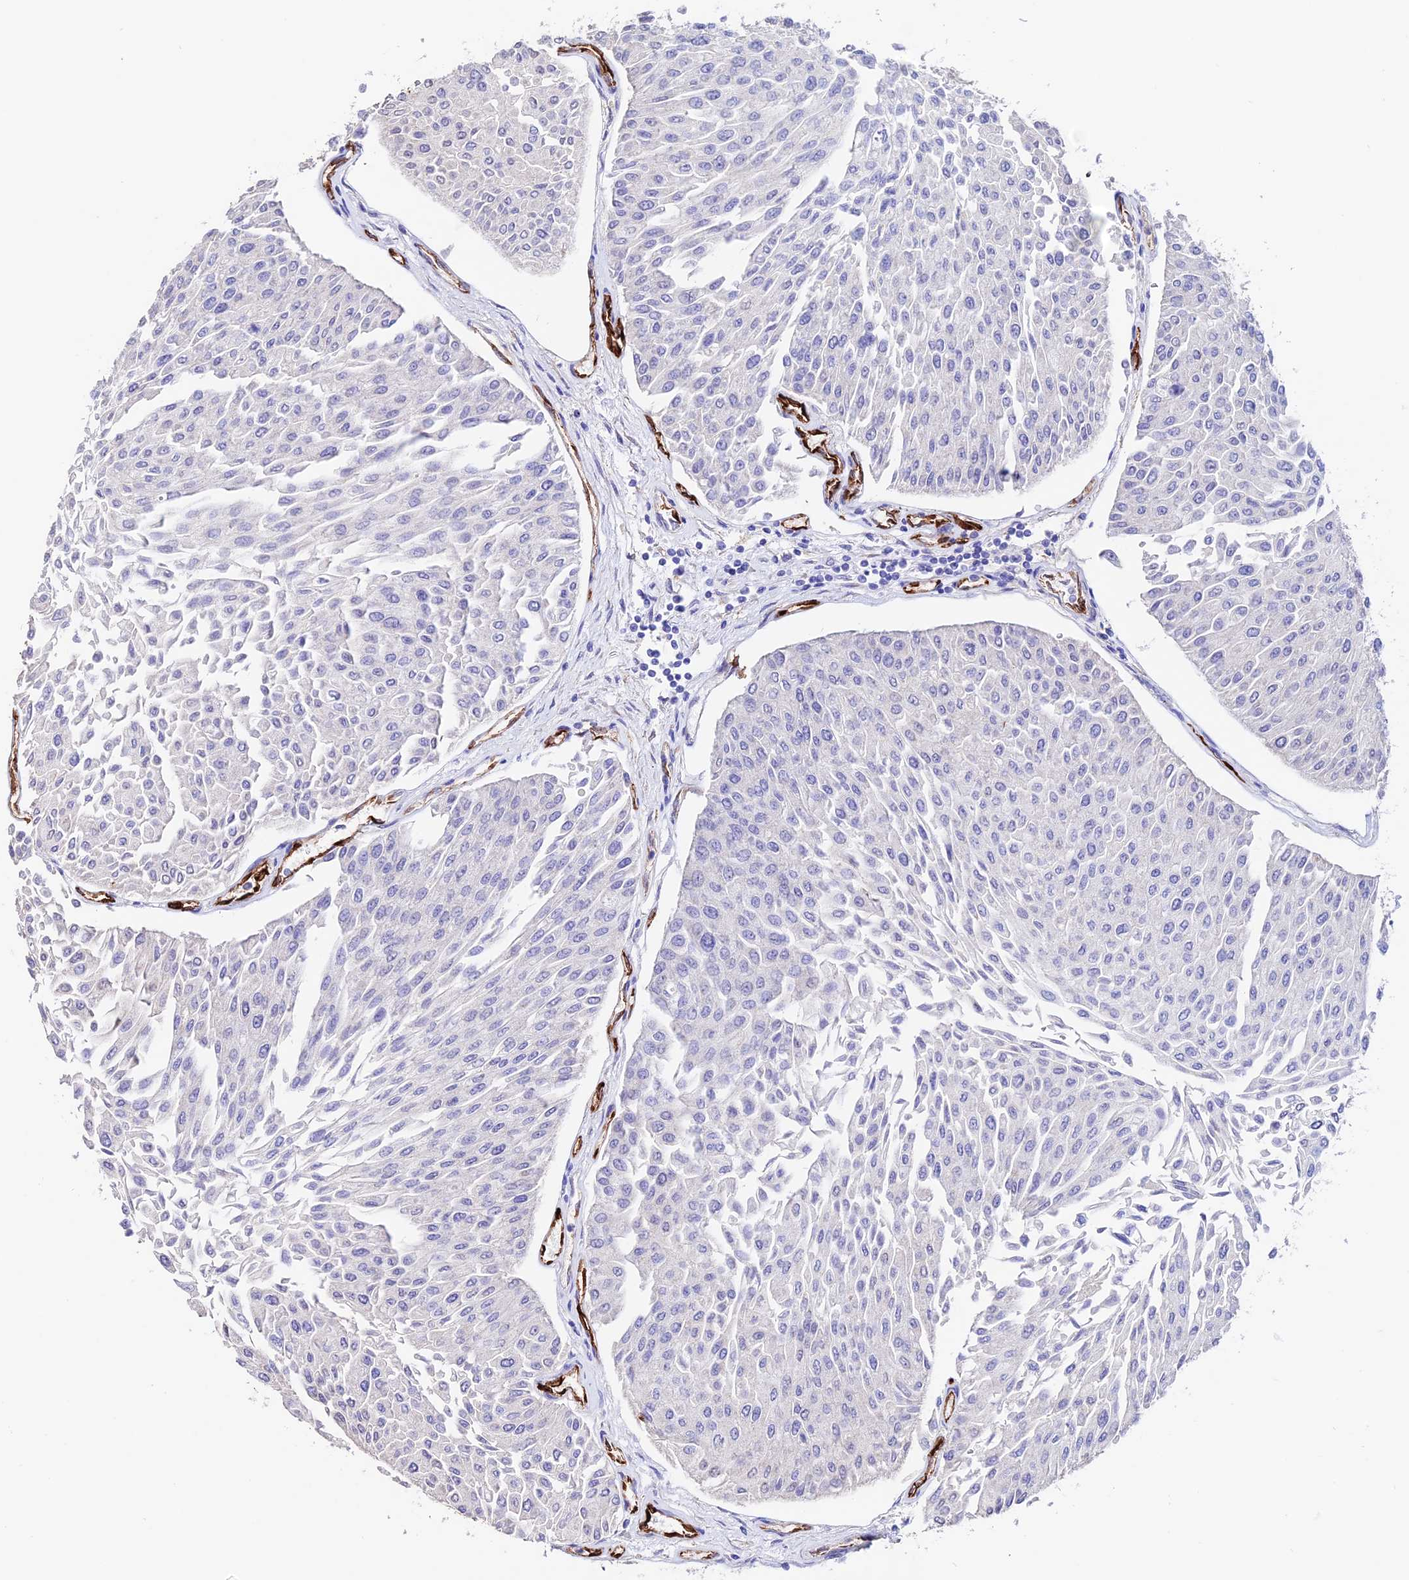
{"staining": {"intensity": "negative", "quantity": "none", "location": "none"}, "tissue": "urothelial cancer", "cell_type": "Tumor cells", "image_type": "cancer", "snomed": [{"axis": "morphology", "description": "Urothelial carcinoma, Low grade"}, {"axis": "topography", "description": "Urinary bladder"}], "caption": "This is an immunohistochemistry (IHC) micrograph of human urothelial carcinoma (low-grade). There is no staining in tumor cells.", "gene": "ESM1", "patient": {"sex": "male", "age": 67}}